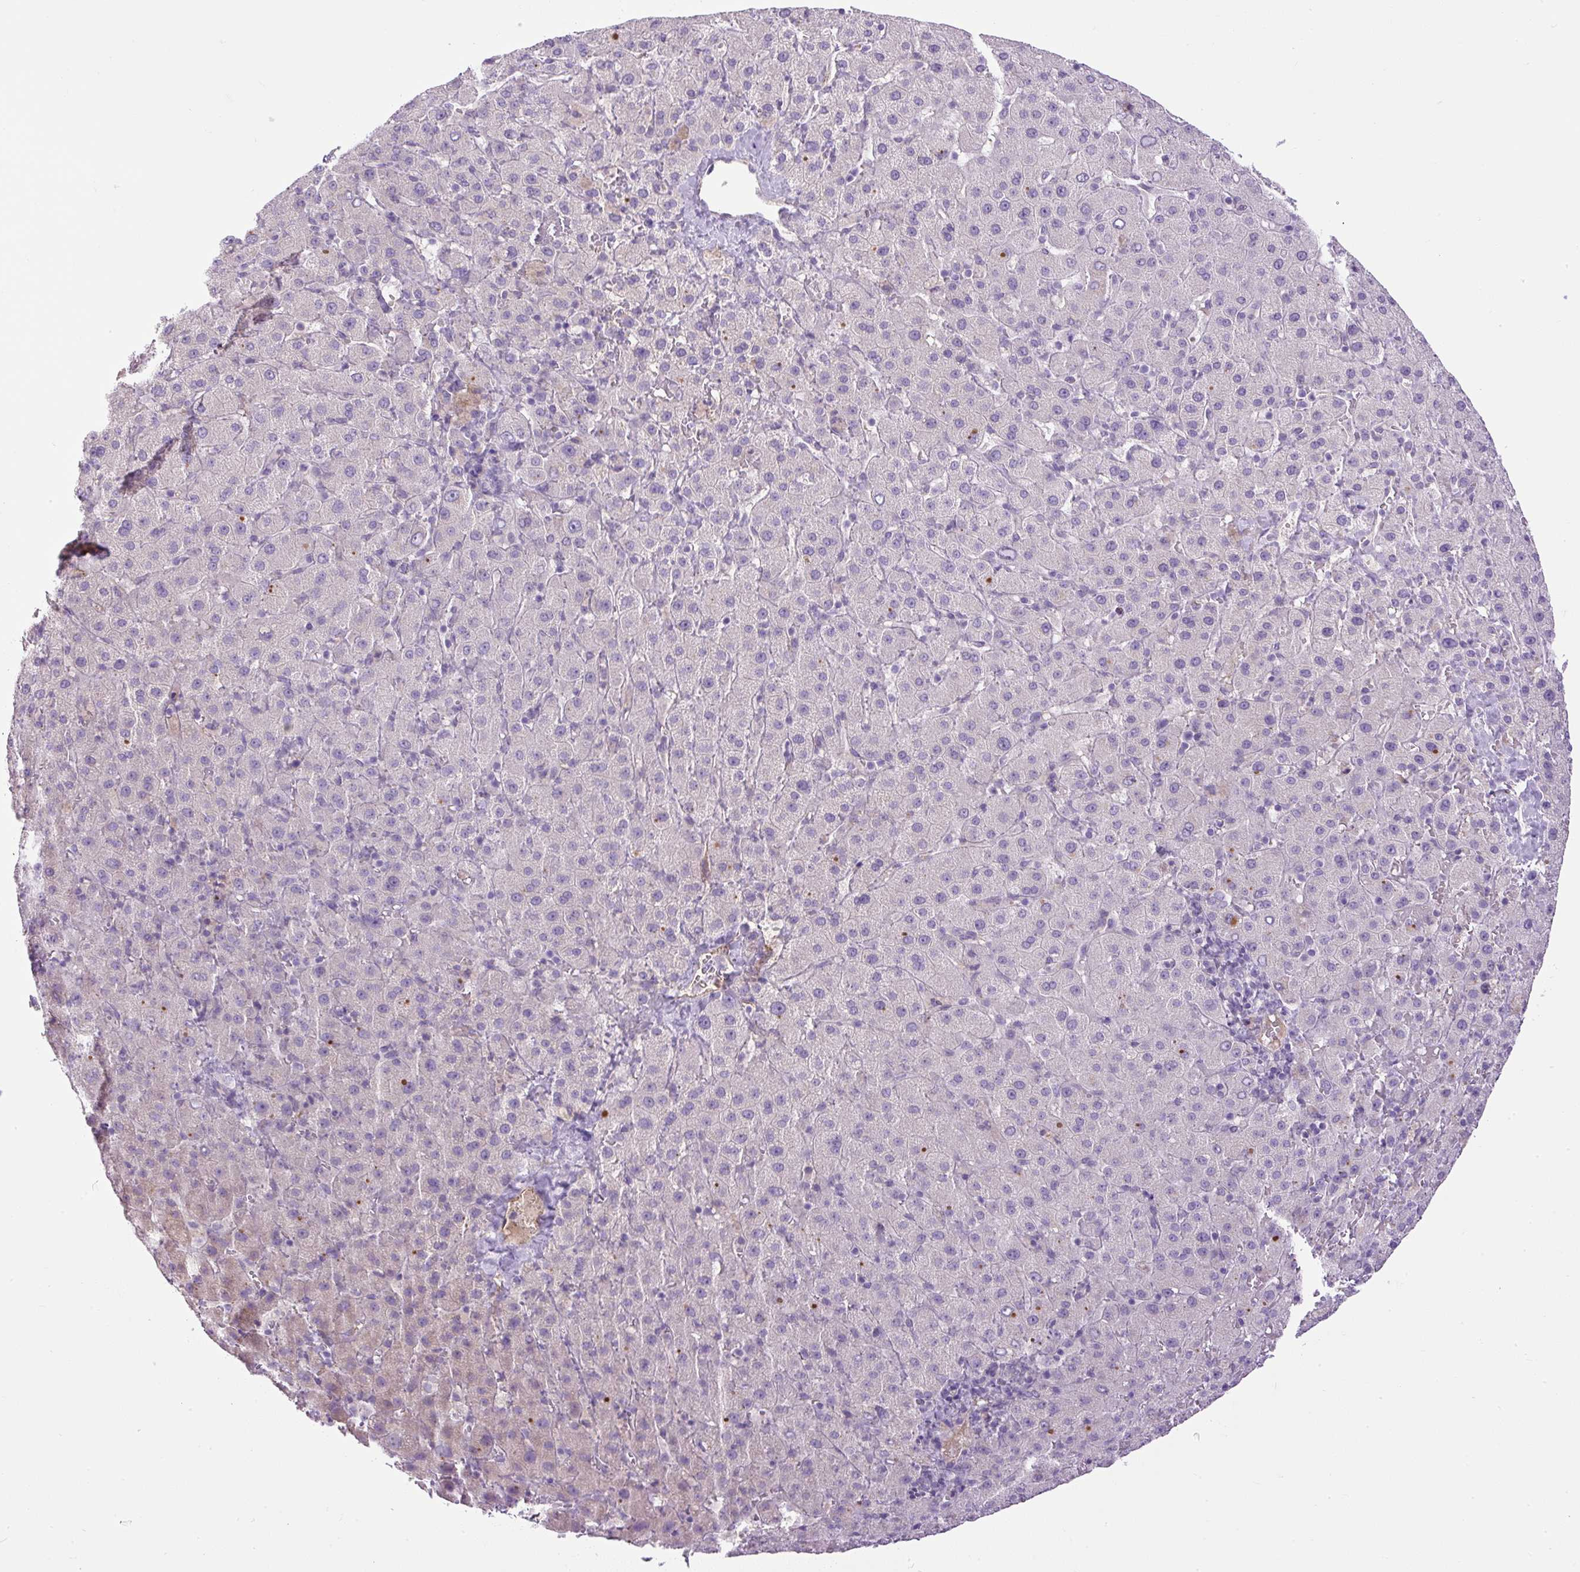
{"staining": {"intensity": "weak", "quantity": "<25%", "location": "cytoplasmic/membranous"}, "tissue": "liver cancer", "cell_type": "Tumor cells", "image_type": "cancer", "snomed": [{"axis": "morphology", "description": "Carcinoma, Hepatocellular, NOS"}, {"axis": "topography", "description": "Liver"}], "caption": "Human hepatocellular carcinoma (liver) stained for a protein using immunohistochemistry reveals no expression in tumor cells.", "gene": "LEFTY2", "patient": {"sex": "female", "age": 58}}